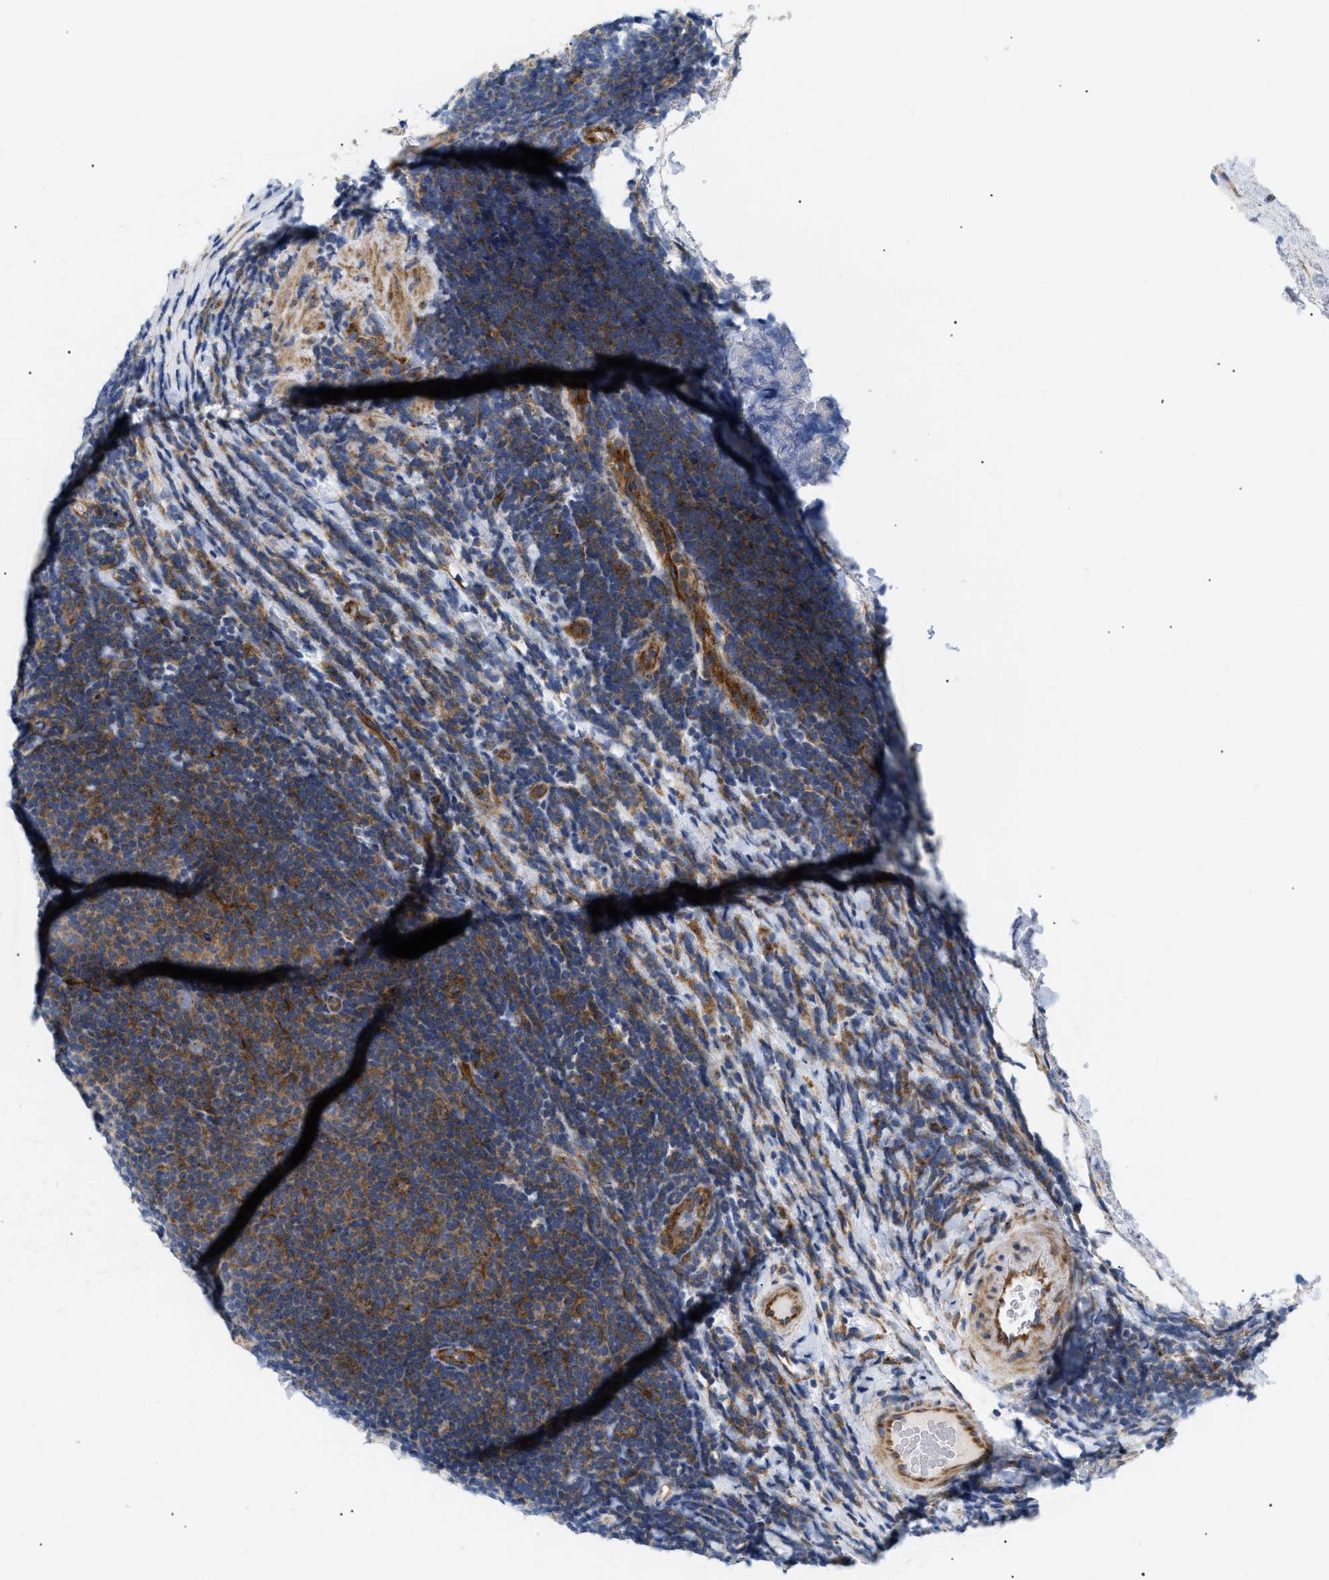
{"staining": {"intensity": "moderate", "quantity": ">75%", "location": "cytoplasmic/membranous"}, "tissue": "lymphoma", "cell_type": "Tumor cells", "image_type": "cancer", "snomed": [{"axis": "morphology", "description": "Malignant lymphoma, non-Hodgkin's type, Low grade"}, {"axis": "topography", "description": "Lymph node"}], "caption": "Protein staining of low-grade malignant lymphoma, non-Hodgkin's type tissue reveals moderate cytoplasmic/membranous staining in approximately >75% of tumor cells.", "gene": "DCTN4", "patient": {"sex": "male", "age": 83}}